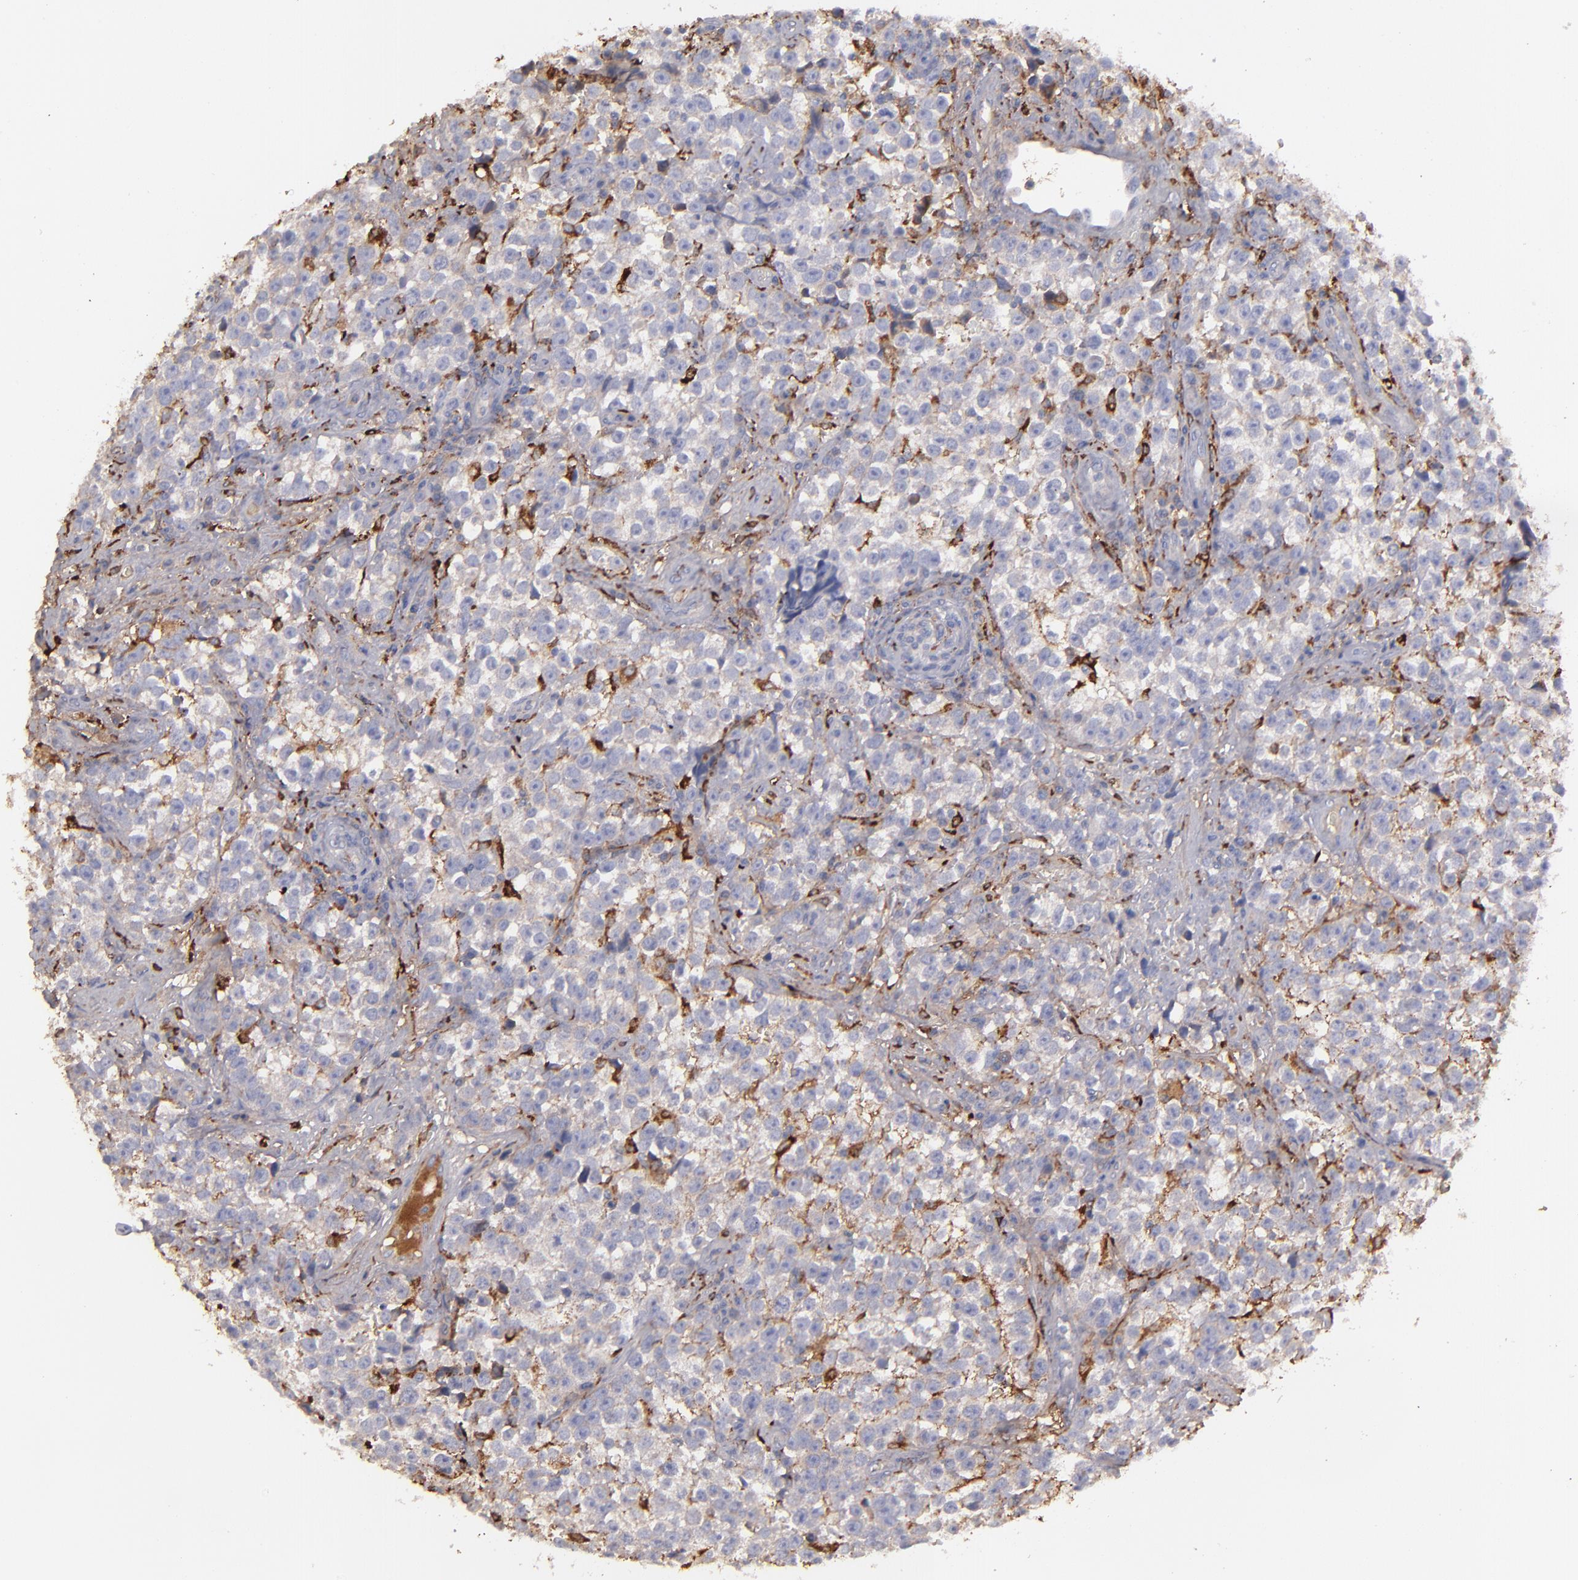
{"staining": {"intensity": "weak", "quantity": "<25%", "location": "cytoplasmic/membranous"}, "tissue": "testis cancer", "cell_type": "Tumor cells", "image_type": "cancer", "snomed": [{"axis": "morphology", "description": "Seminoma, NOS"}, {"axis": "topography", "description": "Testis"}], "caption": "Immunohistochemistry of human seminoma (testis) shows no expression in tumor cells.", "gene": "C1QA", "patient": {"sex": "male", "age": 38}}